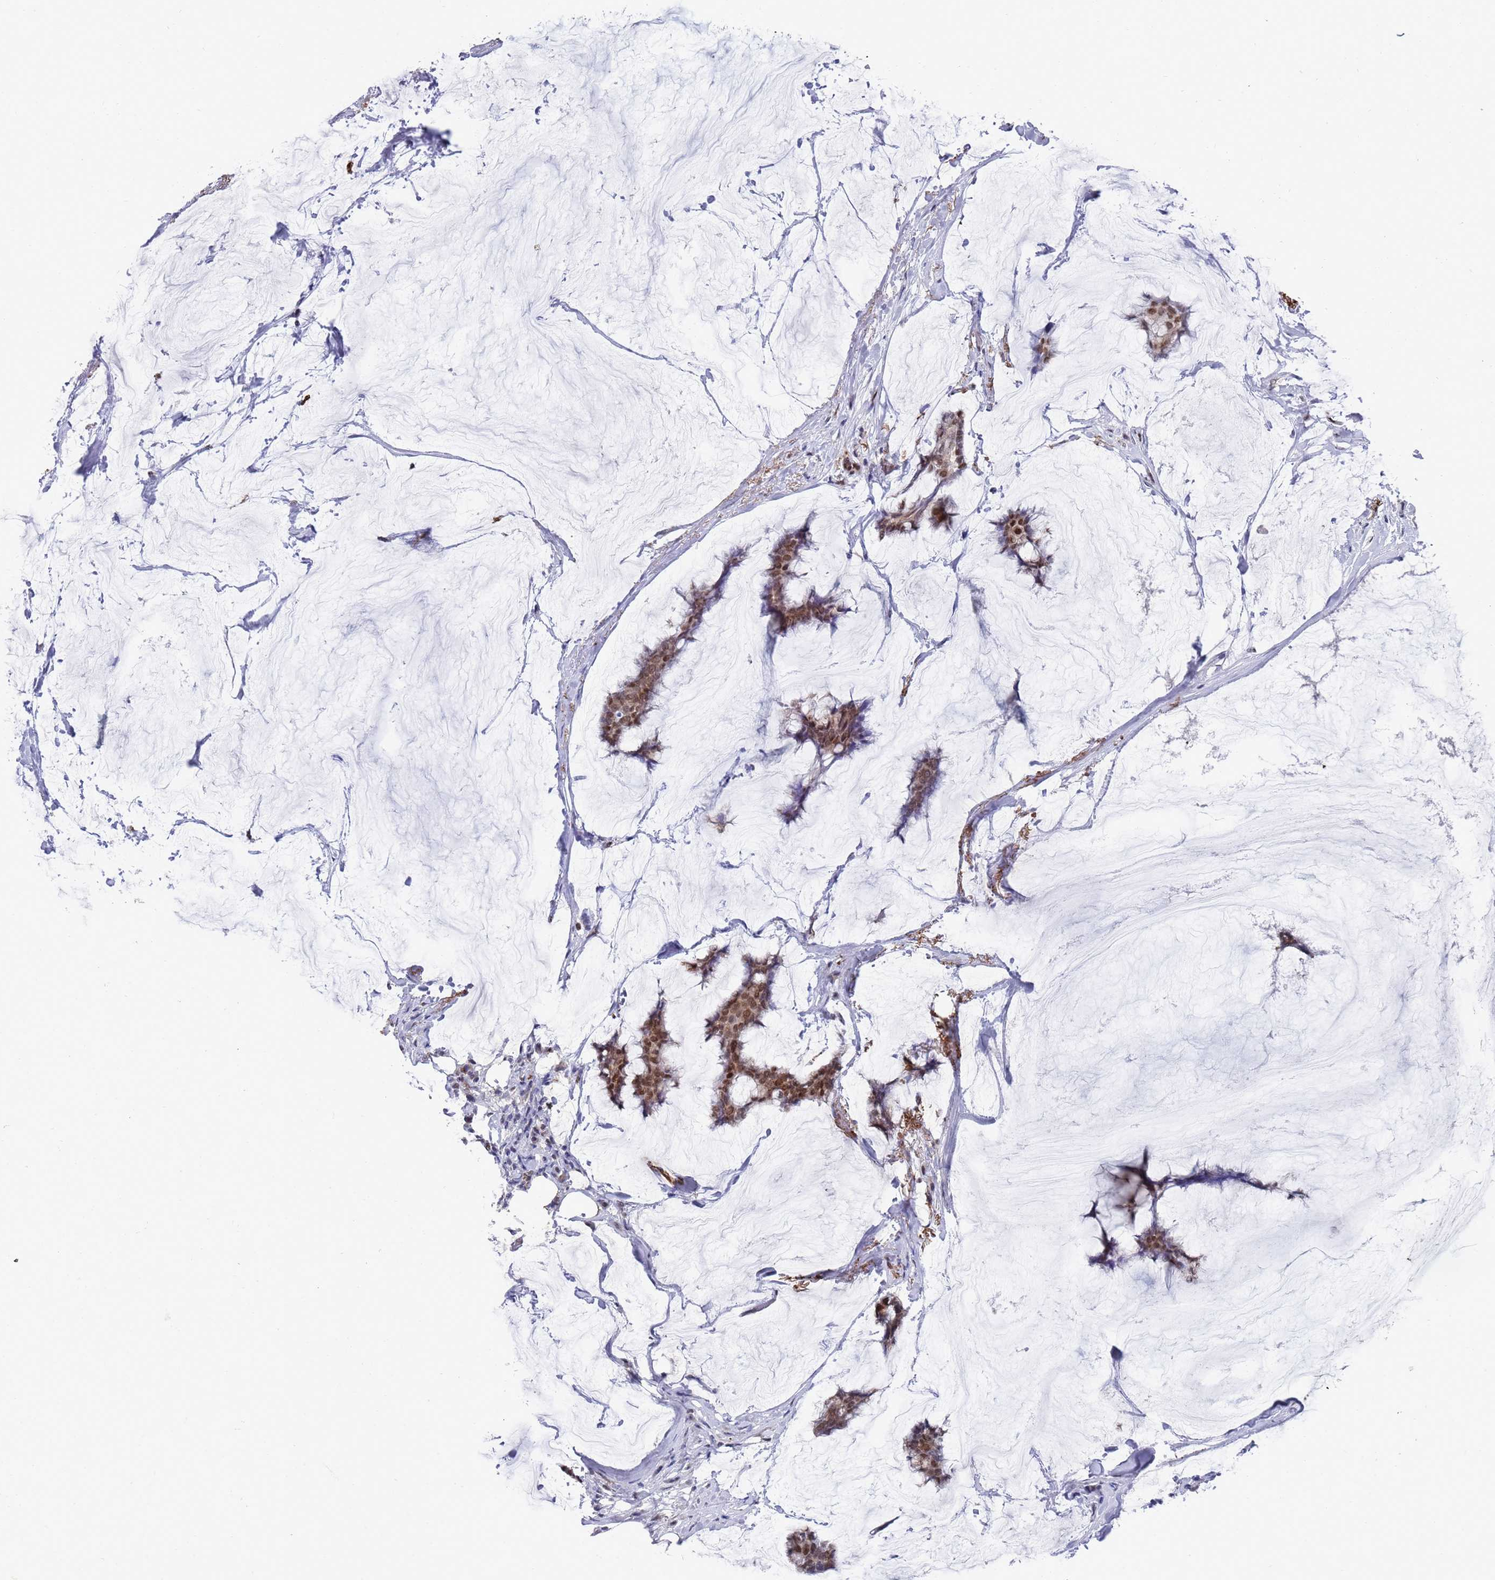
{"staining": {"intensity": "moderate", "quantity": ">75%", "location": "nuclear"}, "tissue": "breast cancer", "cell_type": "Tumor cells", "image_type": "cancer", "snomed": [{"axis": "morphology", "description": "Duct carcinoma"}, {"axis": "topography", "description": "Breast"}], "caption": "Protein analysis of infiltrating ductal carcinoma (breast) tissue shows moderate nuclear positivity in approximately >75% of tumor cells. (brown staining indicates protein expression, while blue staining denotes nuclei).", "gene": "COPS6", "patient": {"sex": "female", "age": 93}}